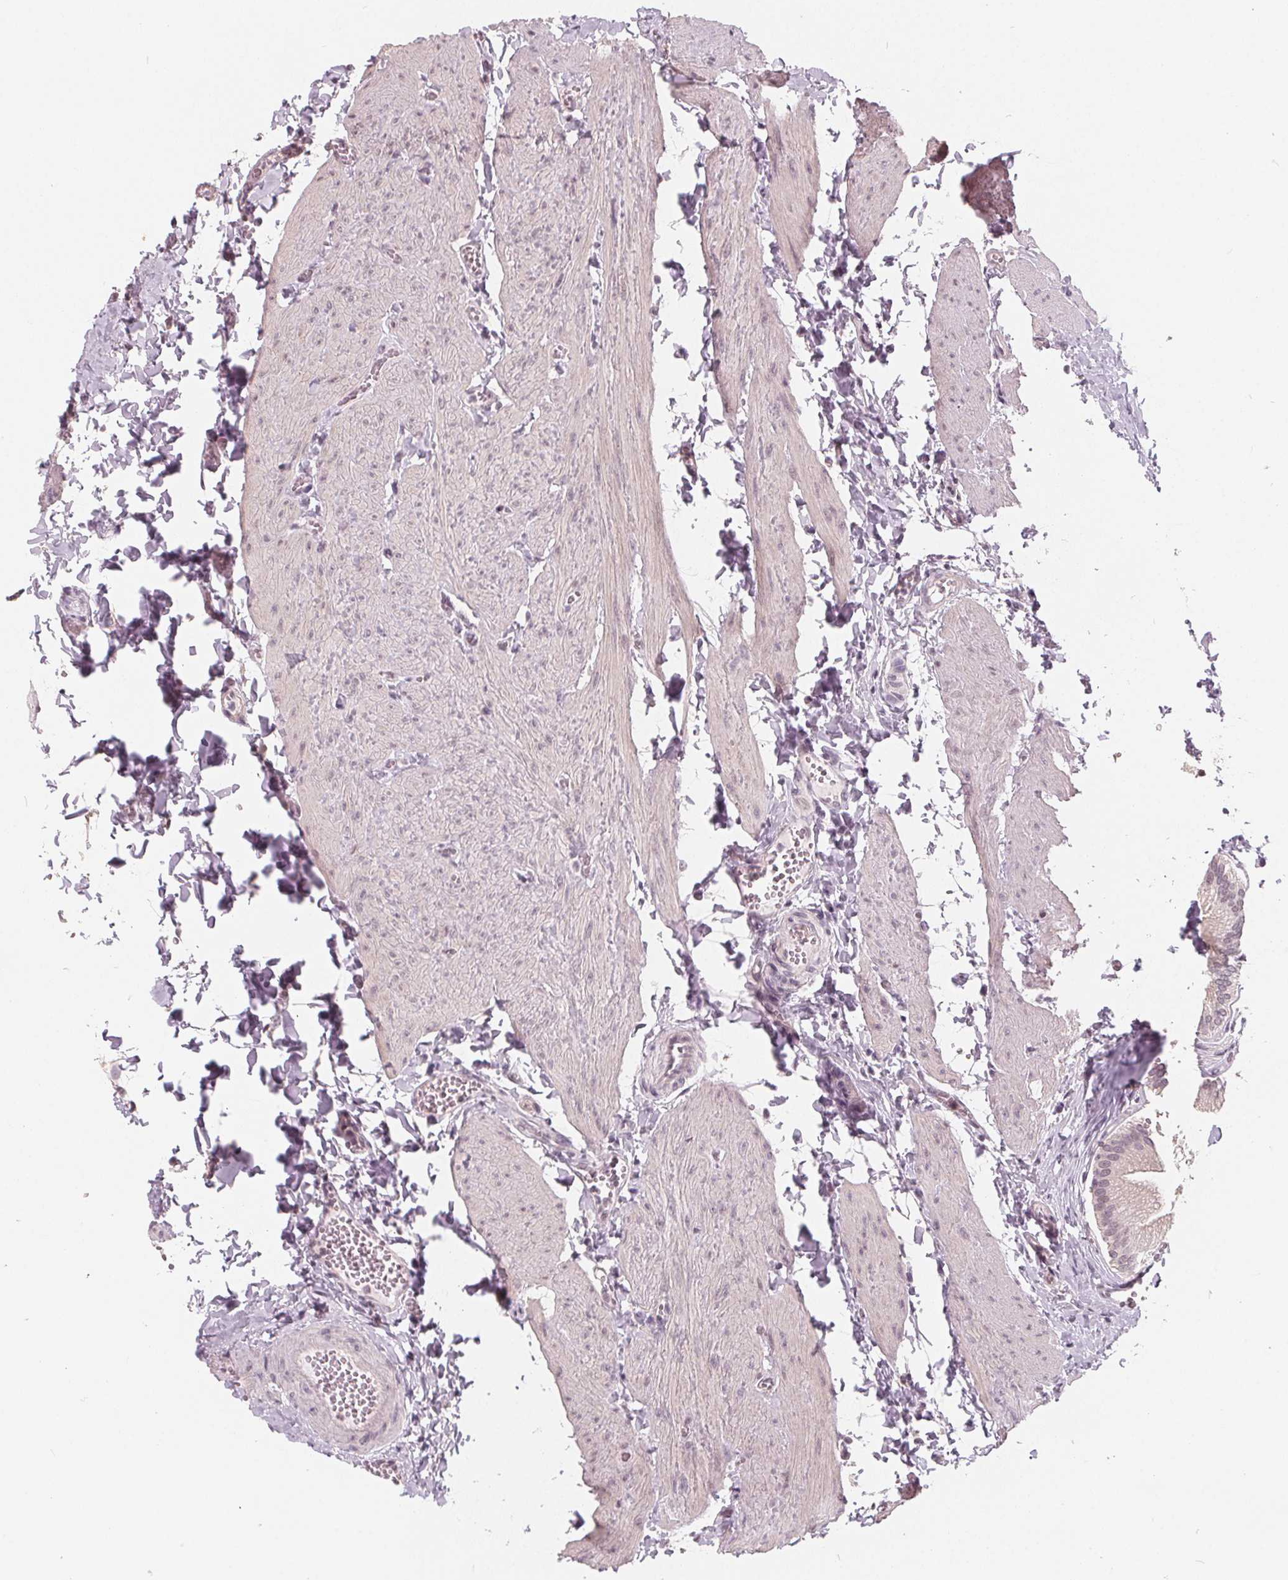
{"staining": {"intensity": "weak", "quantity": "<25%", "location": "cytoplasmic/membranous,nuclear"}, "tissue": "gallbladder", "cell_type": "Glandular cells", "image_type": "normal", "snomed": [{"axis": "morphology", "description": "Normal tissue, NOS"}, {"axis": "topography", "description": "Gallbladder"}, {"axis": "topography", "description": "Peripheral nerve tissue"}], "caption": "An image of gallbladder stained for a protein shows no brown staining in glandular cells.", "gene": "NUP210L", "patient": {"sex": "male", "age": 17}}